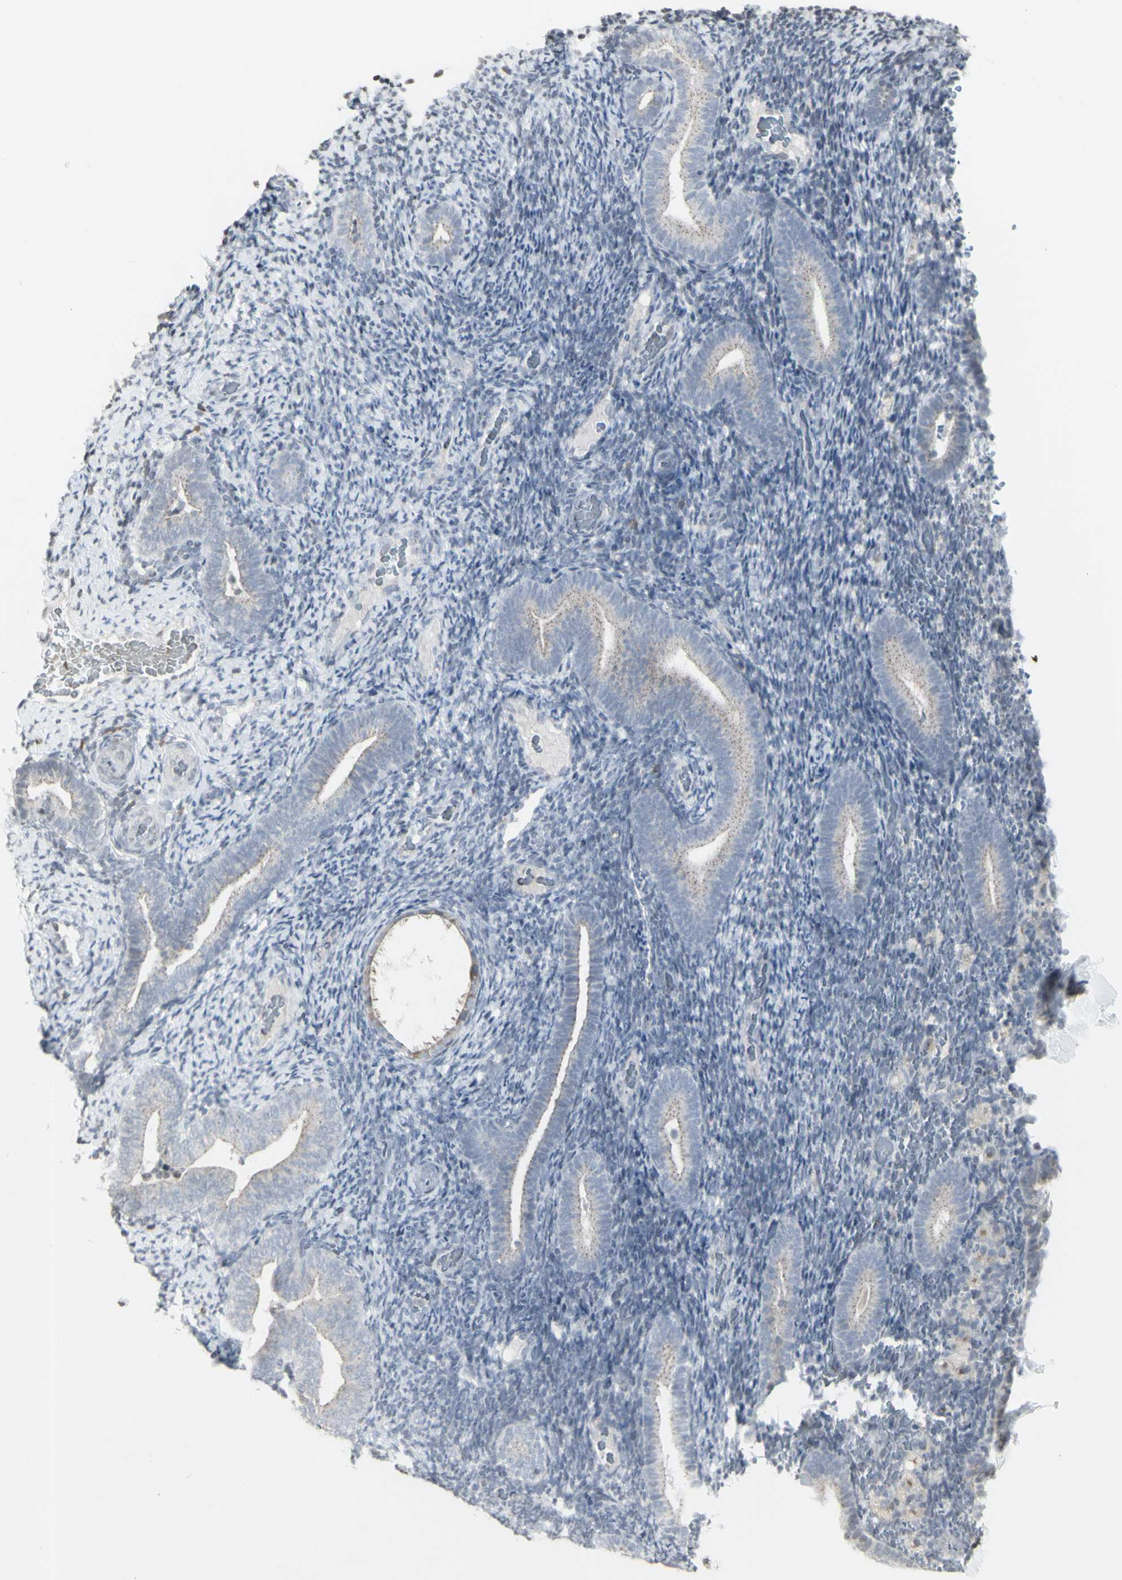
{"staining": {"intensity": "negative", "quantity": "none", "location": "none"}, "tissue": "endometrium", "cell_type": "Cells in endometrial stroma", "image_type": "normal", "snomed": [{"axis": "morphology", "description": "Normal tissue, NOS"}, {"axis": "topography", "description": "Endometrium"}], "caption": "The photomicrograph reveals no significant staining in cells in endometrial stroma of endometrium. The staining was performed using DAB to visualize the protein expression in brown, while the nuclei were stained in blue with hematoxylin (Magnification: 20x).", "gene": "MUC5AC", "patient": {"sex": "female", "age": 51}}